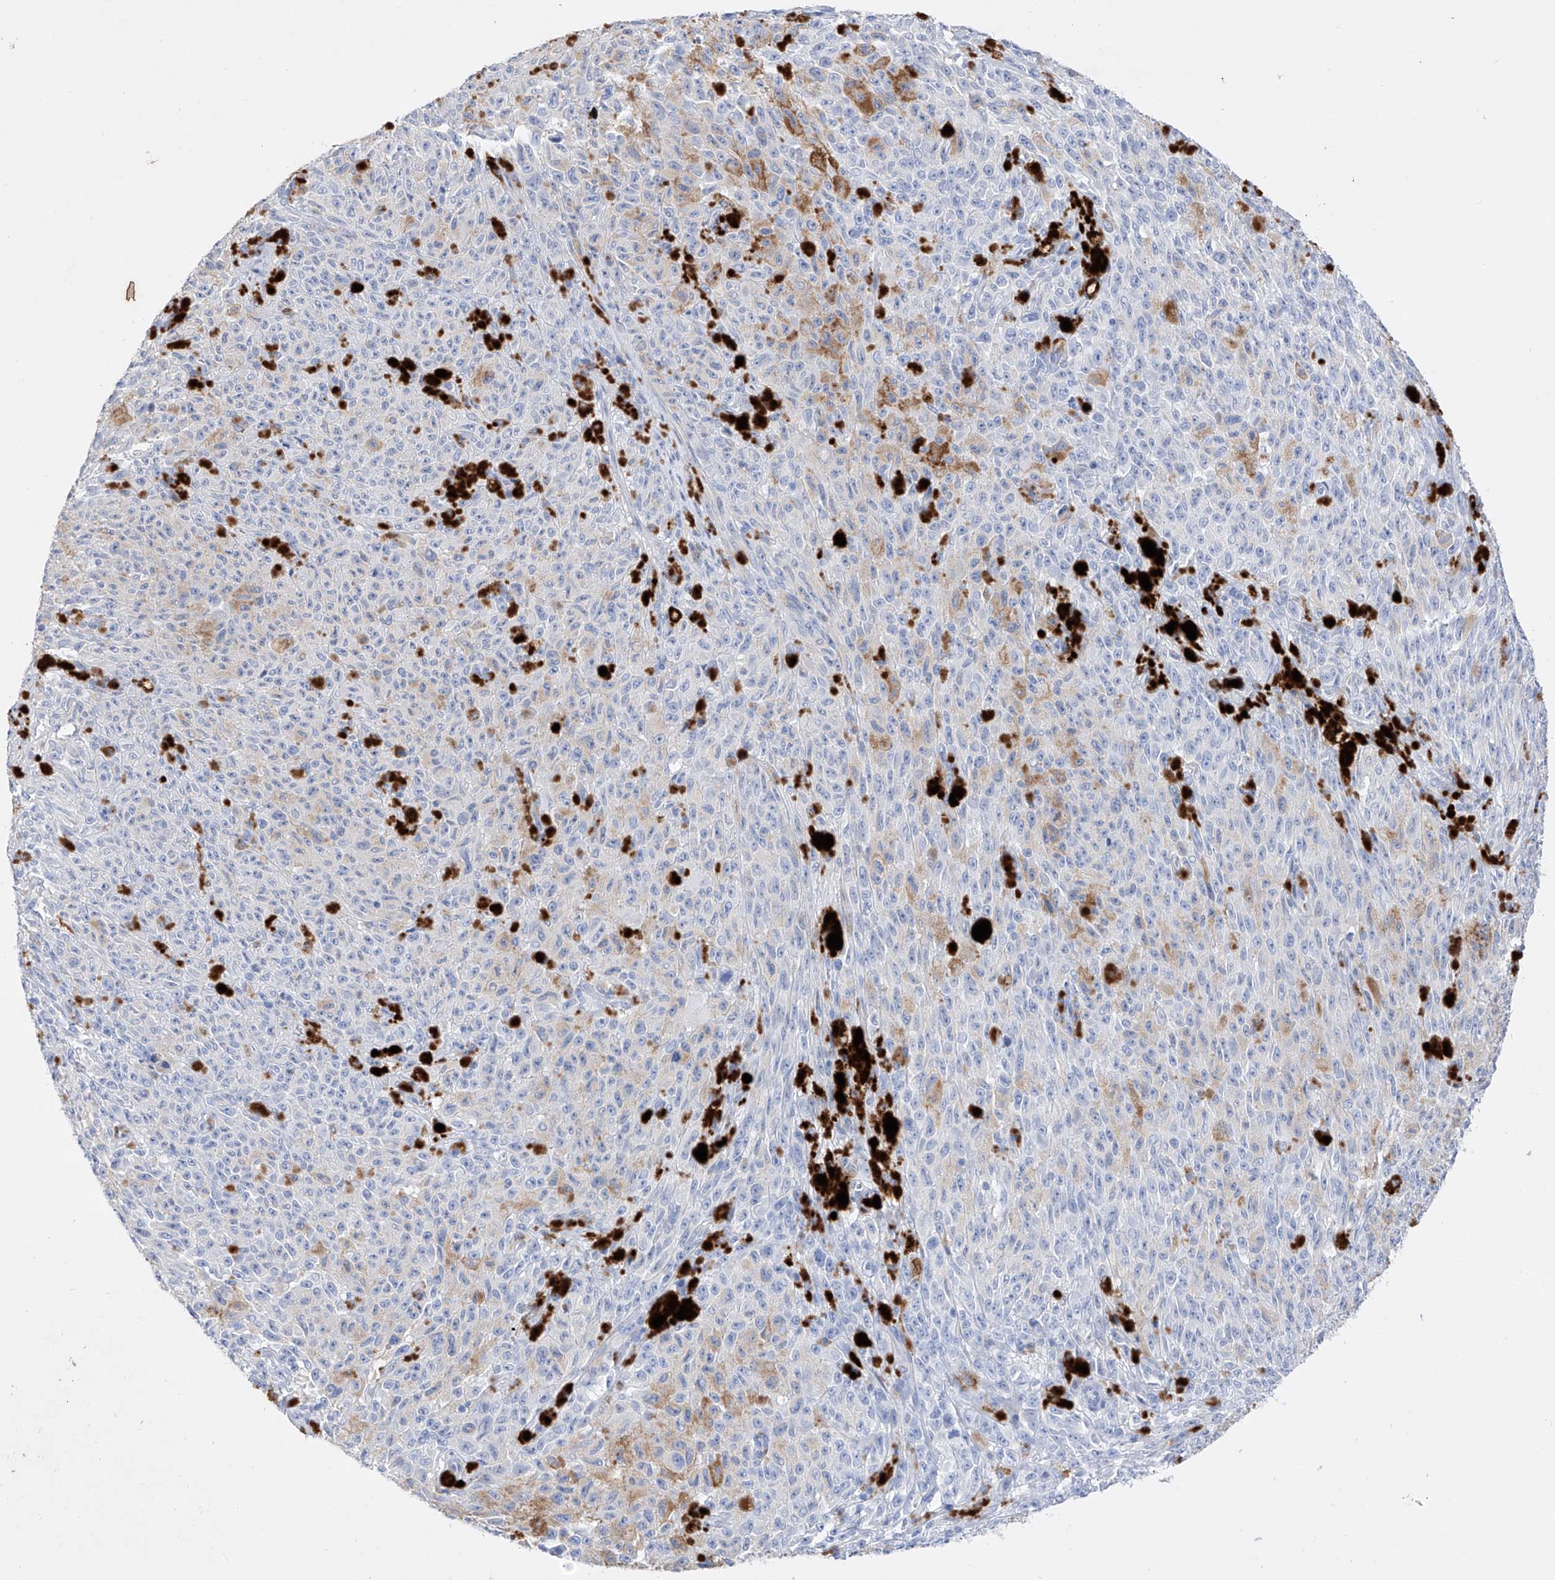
{"staining": {"intensity": "moderate", "quantity": "<25%", "location": "cytoplasmic/membranous"}, "tissue": "melanoma", "cell_type": "Tumor cells", "image_type": "cancer", "snomed": [{"axis": "morphology", "description": "Malignant melanoma, NOS"}, {"axis": "topography", "description": "Skin"}], "caption": "Tumor cells exhibit low levels of moderate cytoplasmic/membranous staining in approximately <25% of cells in malignant melanoma.", "gene": "TM7SF2", "patient": {"sex": "female", "age": 82}}